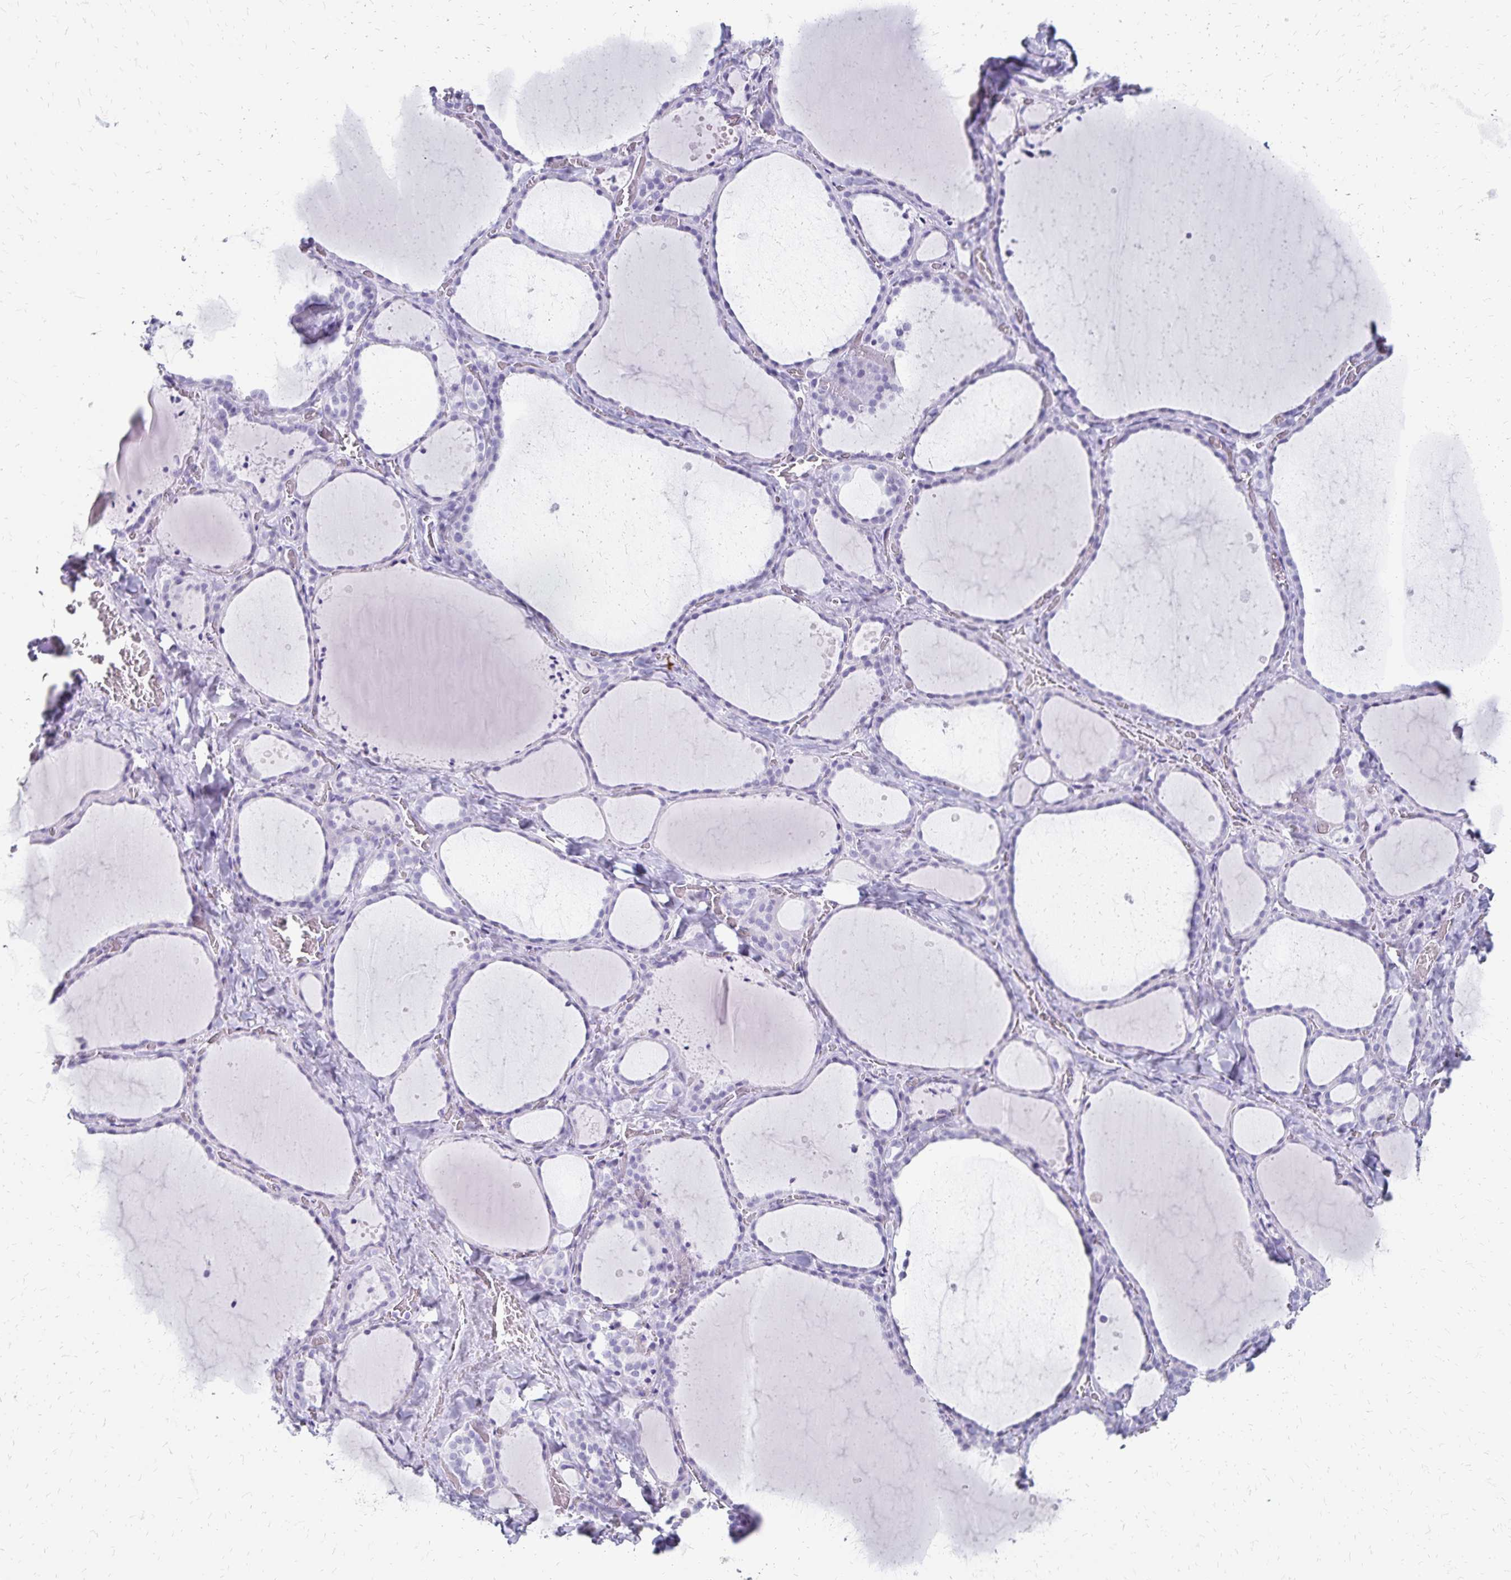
{"staining": {"intensity": "negative", "quantity": "none", "location": "none"}, "tissue": "thyroid gland", "cell_type": "Glandular cells", "image_type": "normal", "snomed": [{"axis": "morphology", "description": "Normal tissue, NOS"}, {"axis": "topography", "description": "Thyroid gland"}], "caption": "The image reveals no significant expression in glandular cells of thyroid gland.", "gene": "GIP", "patient": {"sex": "female", "age": 36}}